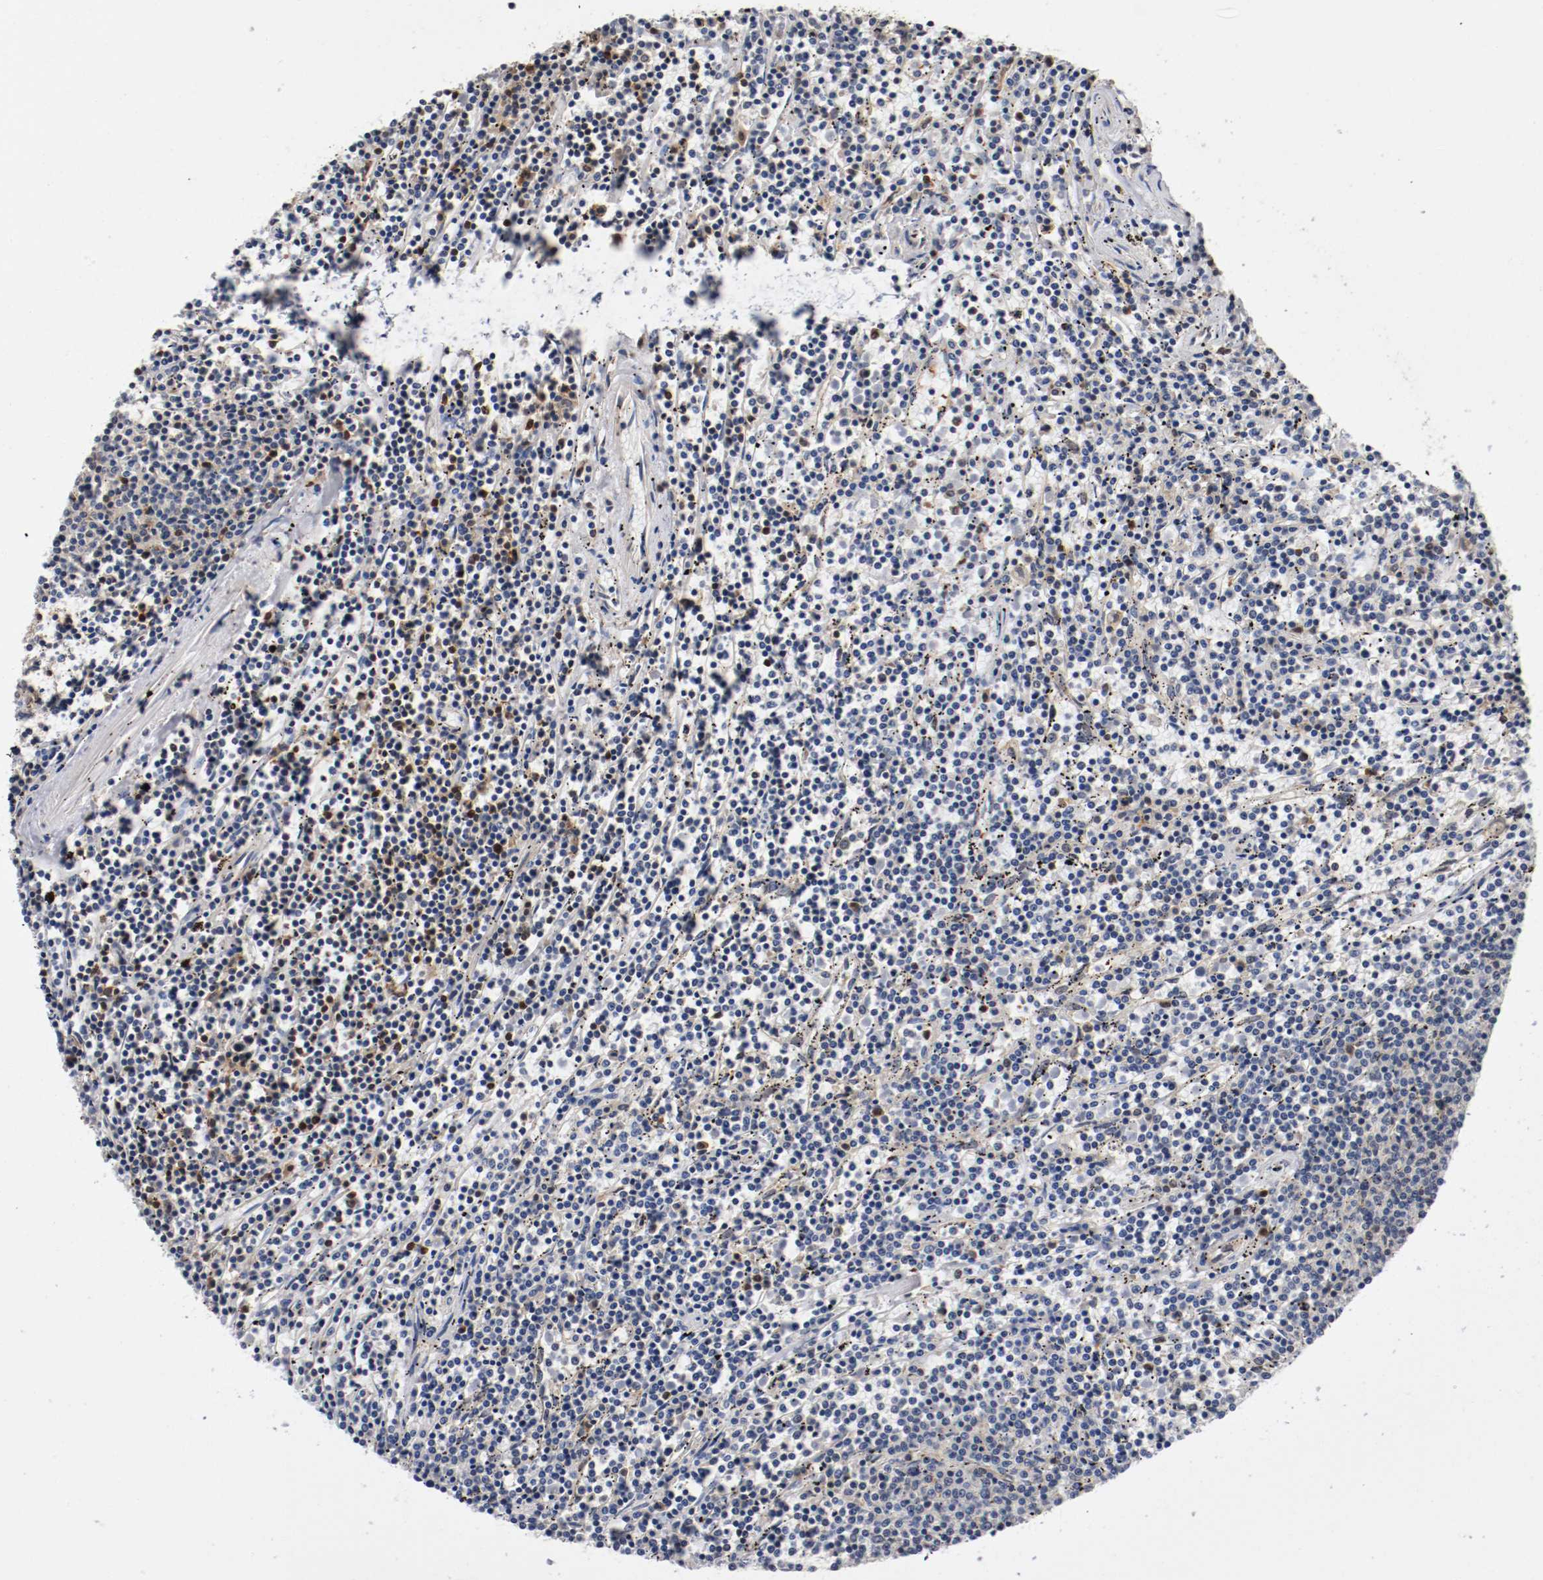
{"staining": {"intensity": "negative", "quantity": "none", "location": "none"}, "tissue": "lymphoma", "cell_type": "Tumor cells", "image_type": "cancer", "snomed": [{"axis": "morphology", "description": "Malignant lymphoma, non-Hodgkin's type, Low grade"}, {"axis": "topography", "description": "Spleen"}], "caption": "This is a image of immunohistochemistry (IHC) staining of low-grade malignant lymphoma, non-Hodgkin's type, which shows no positivity in tumor cells.", "gene": "RBM23", "patient": {"sex": "female", "age": 50}}